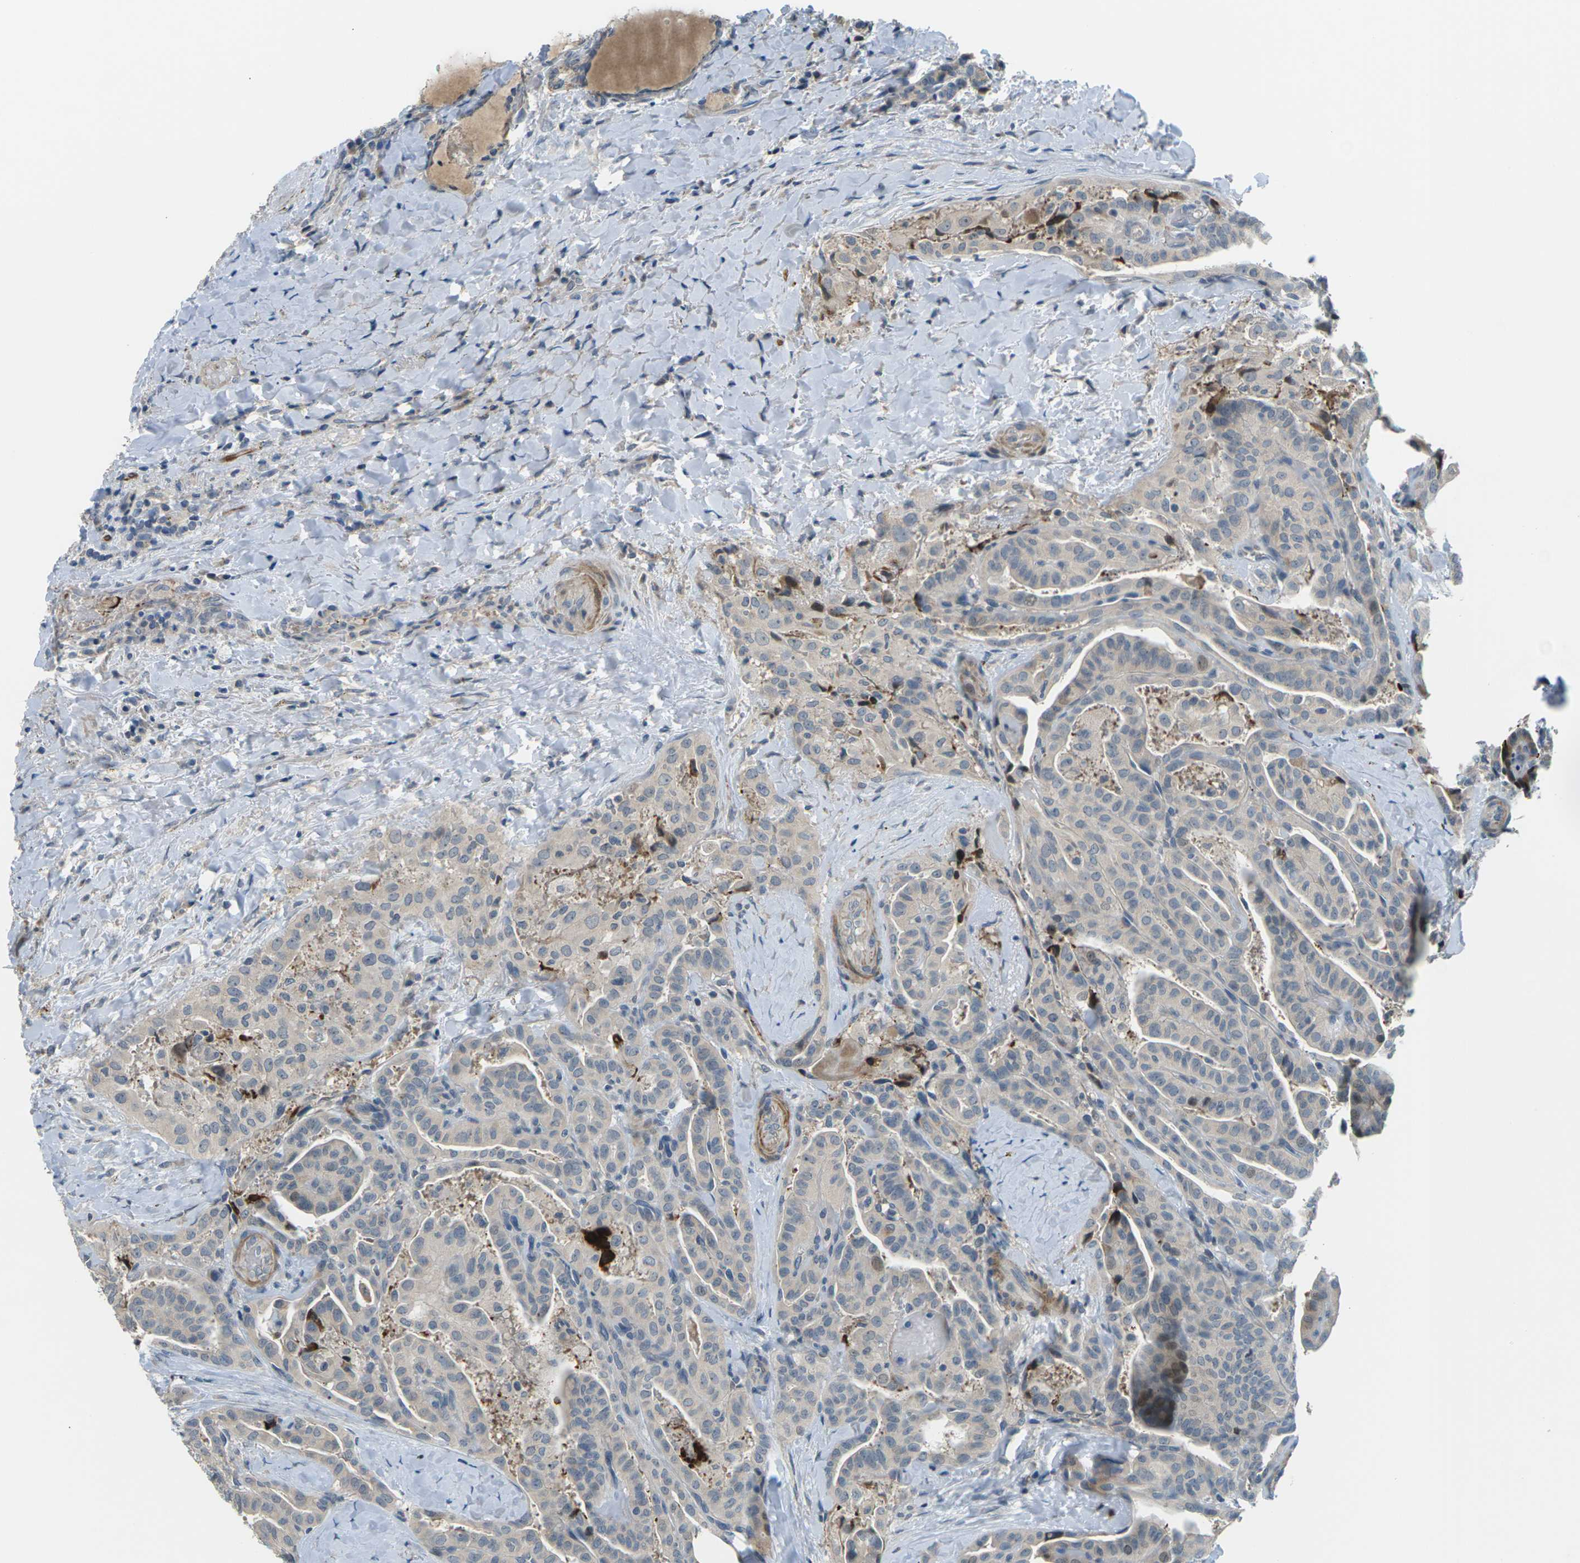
{"staining": {"intensity": "weak", "quantity": "<25%", "location": "cytoplasmic/membranous"}, "tissue": "thyroid cancer", "cell_type": "Tumor cells", "image_type": "cancer", "snomed": [{"axis": "morphology", "description": "Papillary adenocarcinoma, NOS"}, {"axis": "topography", "description": "Thyroid gland"}], "caption": "Tumor cells show no significant positivity in thyroid papillary adenocarcinoma.", "gene": "SLC13A3", "patient": {"sex": "male", "age": 77}}